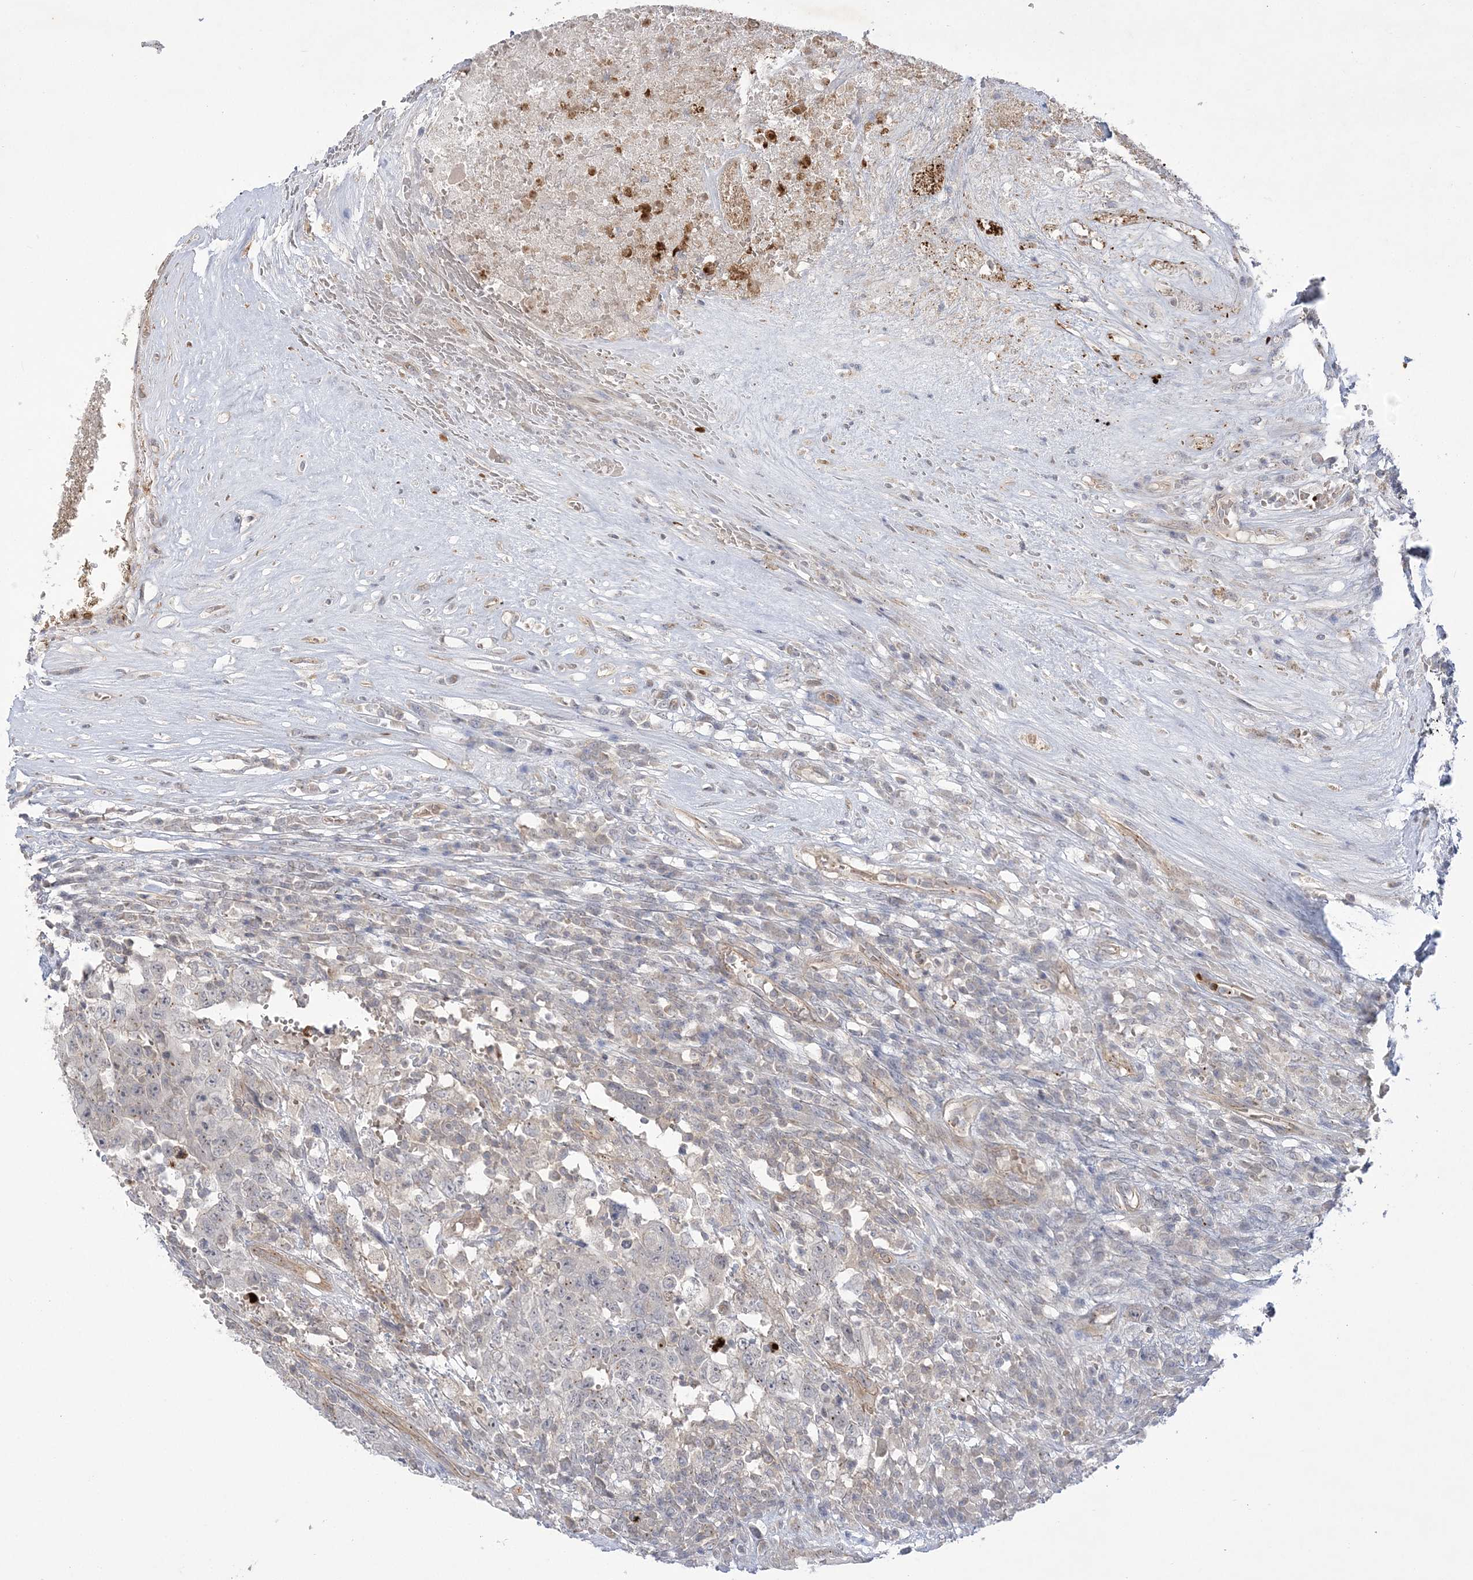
{"staining": {"intensity": "negative", "quantity": "none", "location": "none"}, "tissue": "testis cancer", "cell_type": "Tumor cells", "image_type": "cancer", "snomed": [{"axis": "morphology", "description": "Carcinoma, Embryonal, NOS"}, {"axis": "topography", "description": "Testis"}], "caption": "Embryonal carcinoma (testis) was stained to show a protein in brown. There is no significant positivity in tumor cells. (Stains: DAB (3,3'-diaminobenzidine) immunohistochemistry with hematoxylin counter stain, Microscopy: brightfield microscopy at high magnification).", "gene": "ADAMTS12", "patient": {"sex": "male", "age": 26}}